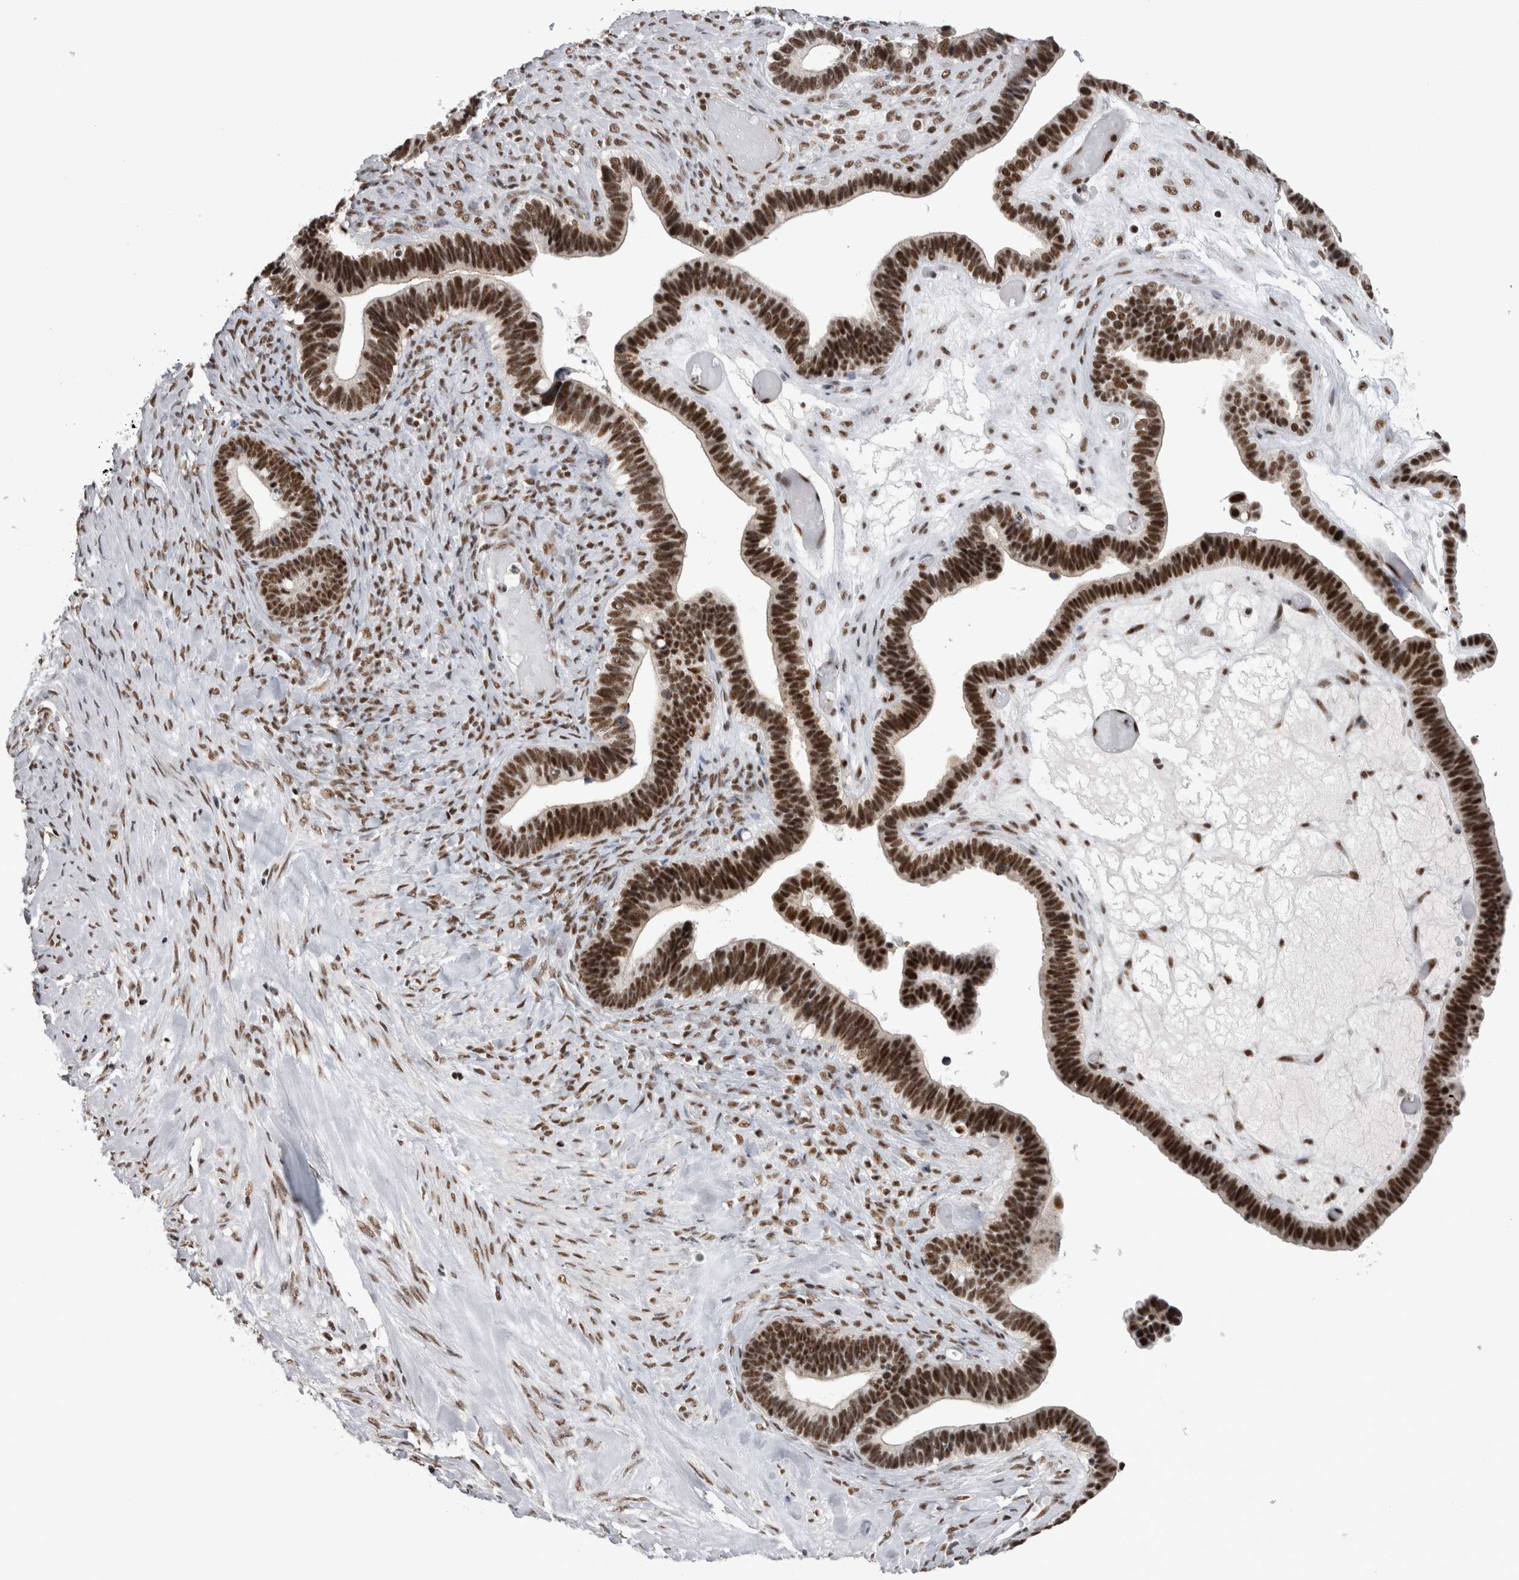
{"staining": {"intensity": "strong", "quantity": ">75%", "location": "nuclear"}, "tissue": "ovarian cancer", "cell_type": "Tumor cells", "image_type": "cancer", "snomed": [{"axis": "morphology", "description": "Cystadenocarcinoma, serous, NOS"}, {"axis": "topography", "description": "Ovary"}], "caption": "Approximately >75% of tumor cells in human ovarian serous cystadenocarcinoma display strong nuclear protein expression as visualized by brown immunohistochemical staining.", "gene": "CDK11A", "patient": {"sex": "female", "age": 56}}